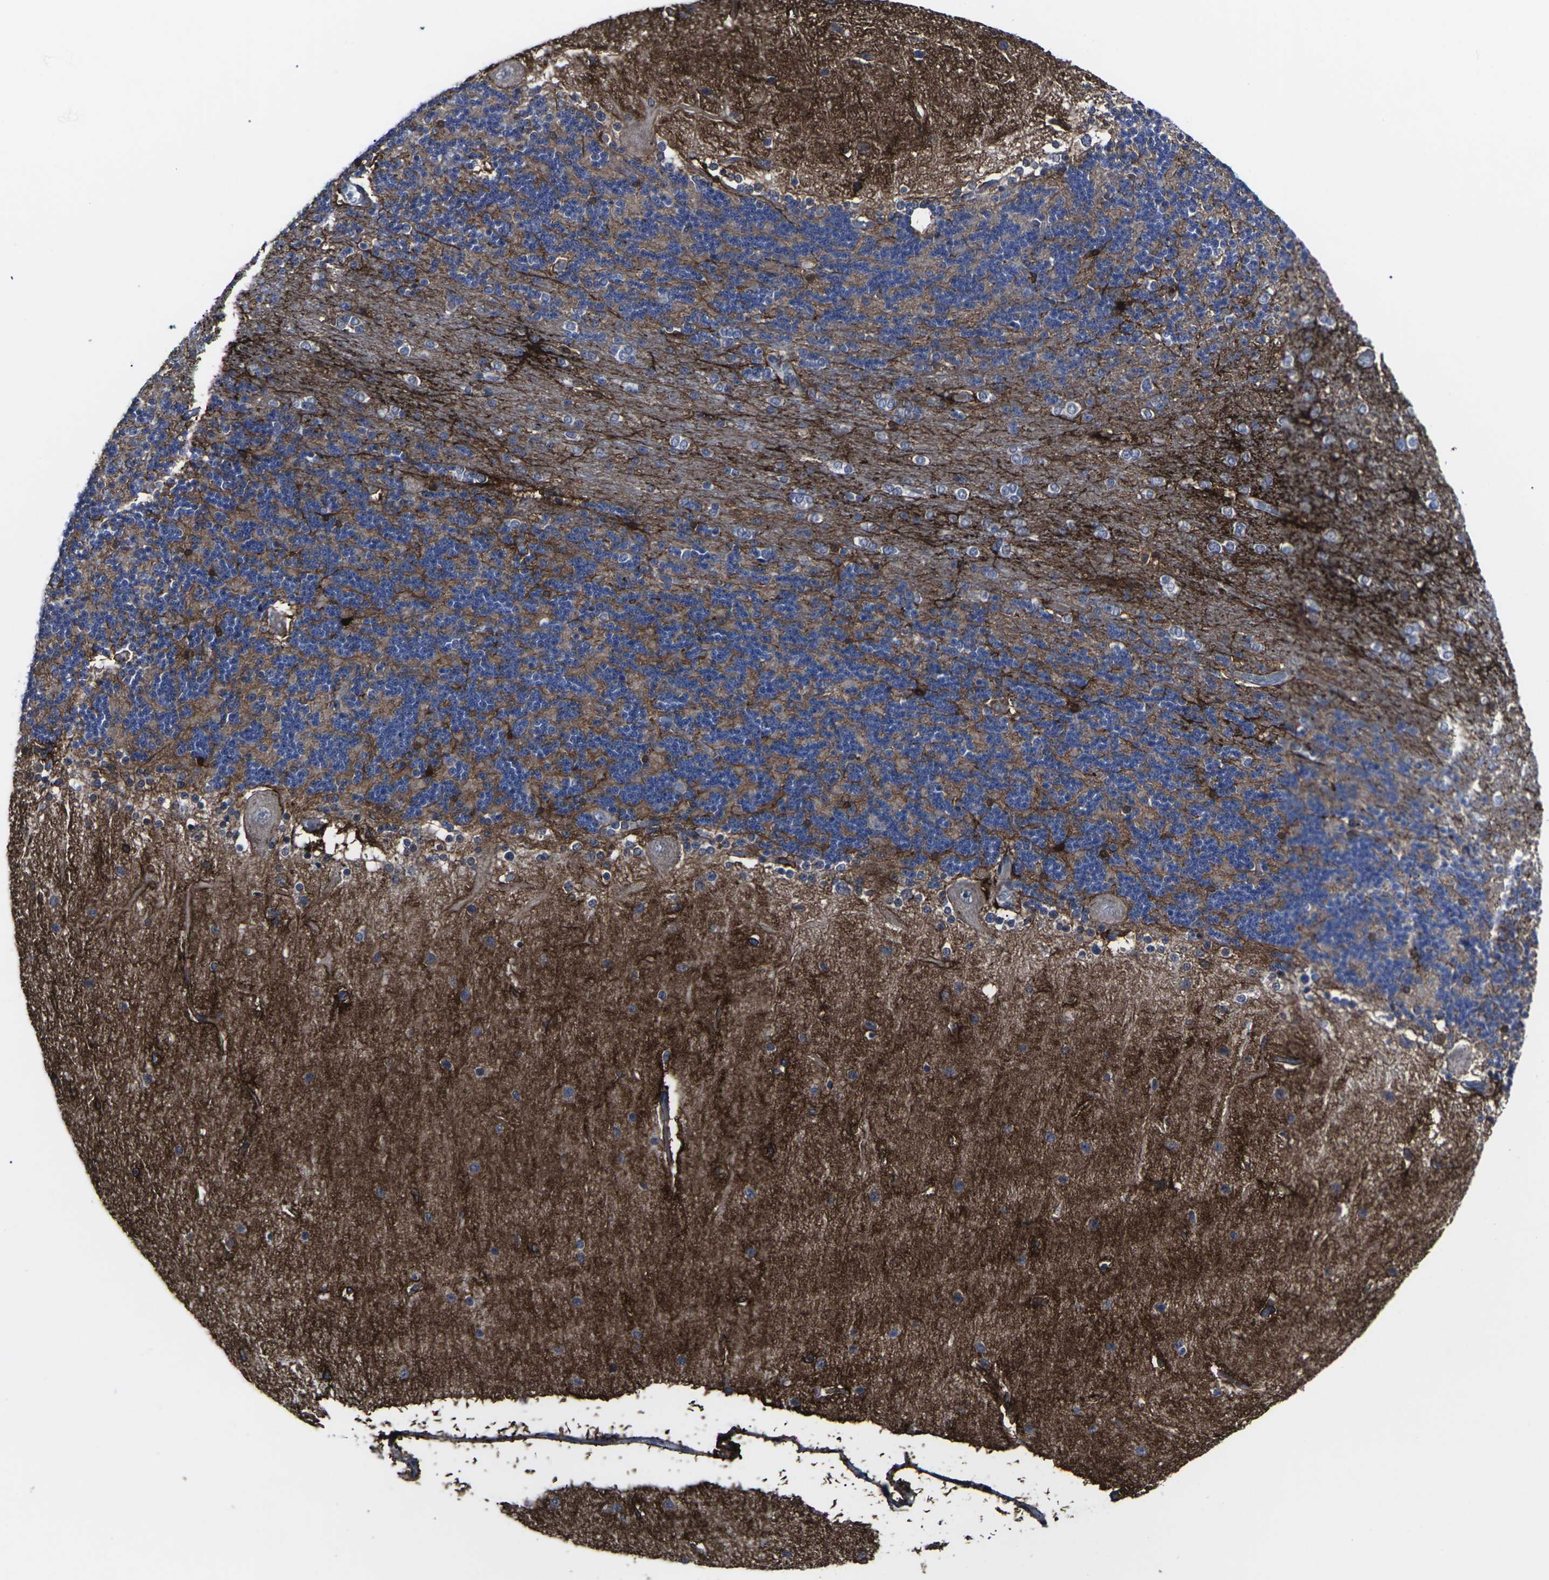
{"staining": {"intensity": "moderate", "quantity": "25%-75%", "location": "cytoplasmic/membranous"}, "tissue": "cerebellum", "cell_type": "Cells in granular layer", "image_type": "normal", "snomed": [{"axis": "morphology", "description": "Normal tissue, NOS"}, {"axis": "topography", "description": "Cerebellum"}], "caption": "IHC image of unremarkable cerebellum: cerebellum stained using immunohistochemistry exhibits medium levels of moderate protein expression localized specifically in the cytoplasmic/membranous of cells in granular layer, appearing as a cytoplasmic/membranous brown color.", "gene": "MSANTD4", "patient": {"sex": "female", "age": 54}}